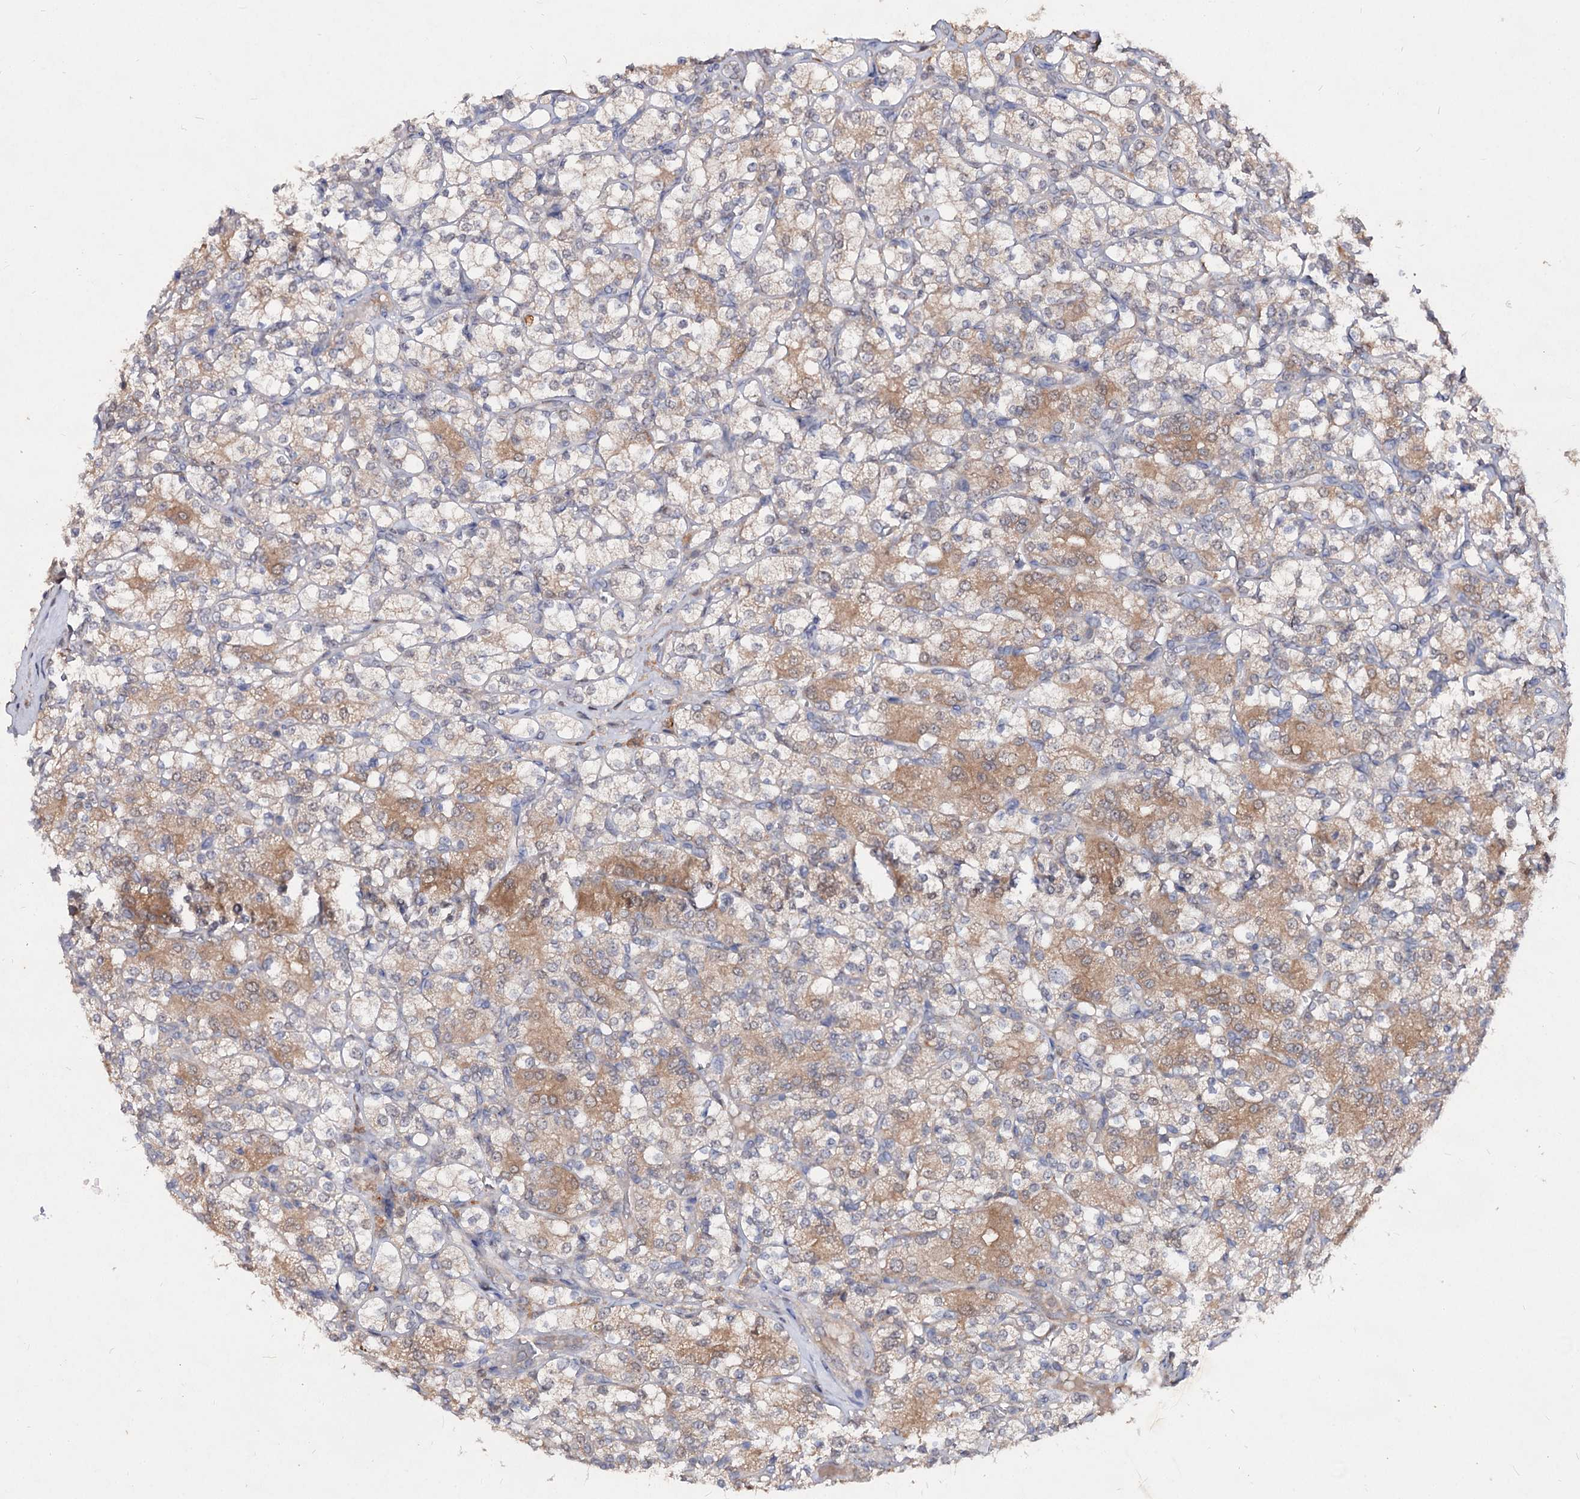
{"staining": {"intensity": "weak", "quantity": "25%-75%", "location": "cytoplasmic/membranous"}, "tissue": "renal cancer", "cell_type": "Tumor cells", "image_type": "cancer", "snomed": [{"axis": "morphology", "description": "Adenocarcinoma, NOS"}, {"axis": "topography", "description": "Kidney"}], "caption": "Renal cancer stained with IHC shows weak cytoplasmic/membranous expression in about 25%-75% of tumor cells.", "gene": "ACTR6", "patient": {"sex": "male", "age": 77}}